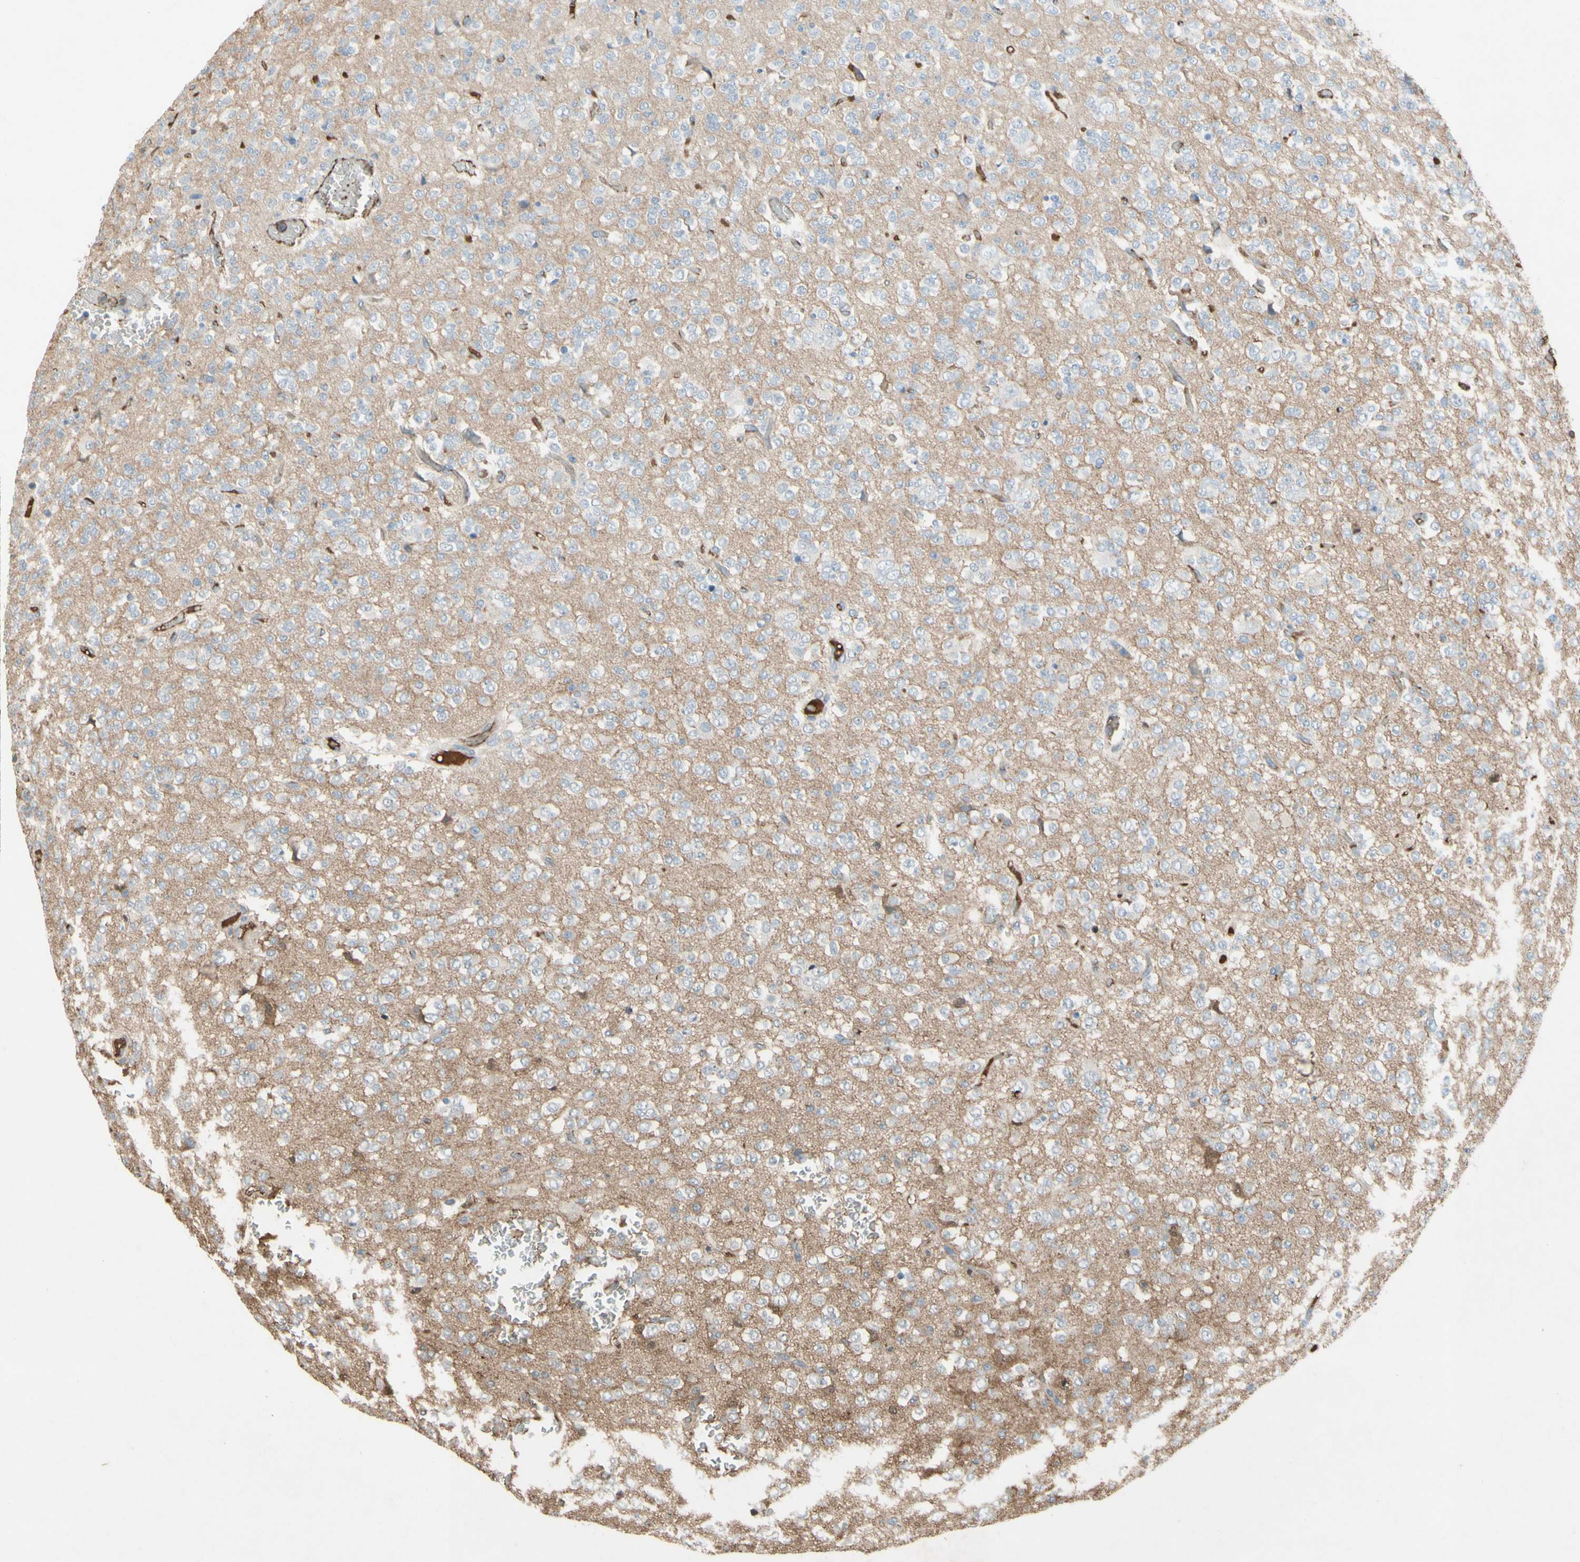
{"staining": {"intensity": "negative", "quantity": "none", "location": "none"}, "tissue": "glioma", "cell_type": "Tumor cells", "image_type": "cancer", "snomed": [{"axis": "morphology", "description": "Glioma, malignant, Low grade"}, {"axis": "topography", "description": "Brain"}], "caption": "Tumor cells are negative for protein expression in human glioma.", "gene": "TIMP2", "patient": {"sex": "male", "age": 38}}